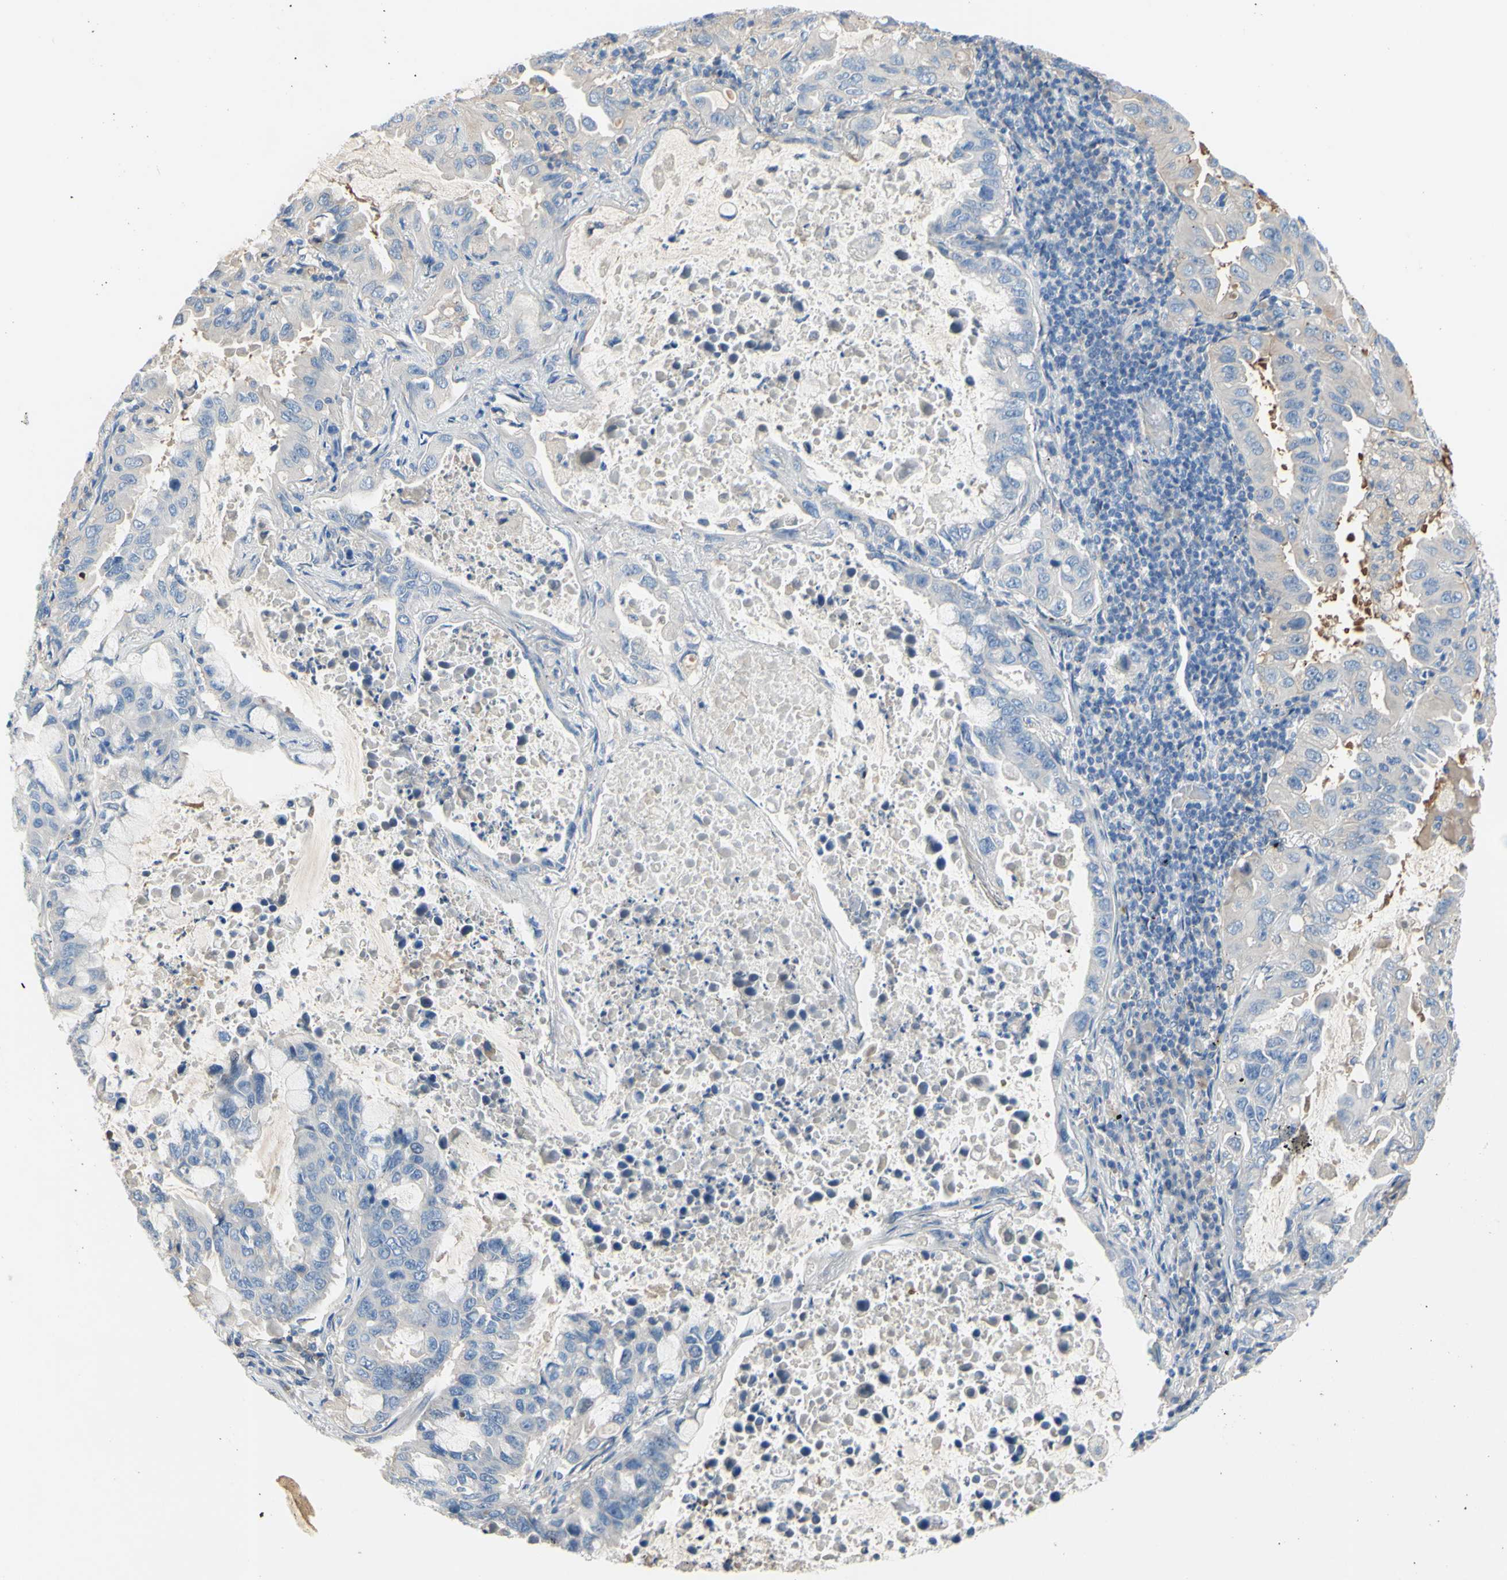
{"staining": {"intensity": "negative", "quantity": "none", "location": "none"}, "tissue": "lung cancer", "cell_type": "Tumor cells", "image_type": "cancer", "snomed": [{"axis": "morphology", "description": "Adenocarcinoma, NOS"}, {"axis": "topography", "description": "Lung"}], "caption": "This photomicrograph is of lung cancer stained with IHC to label a protein in brown with the nuclei are counter-stained blue. There is no staining in tumor cells.", "gene": "TMEM59L", "patient": {"sex": "male", "age": 64}}